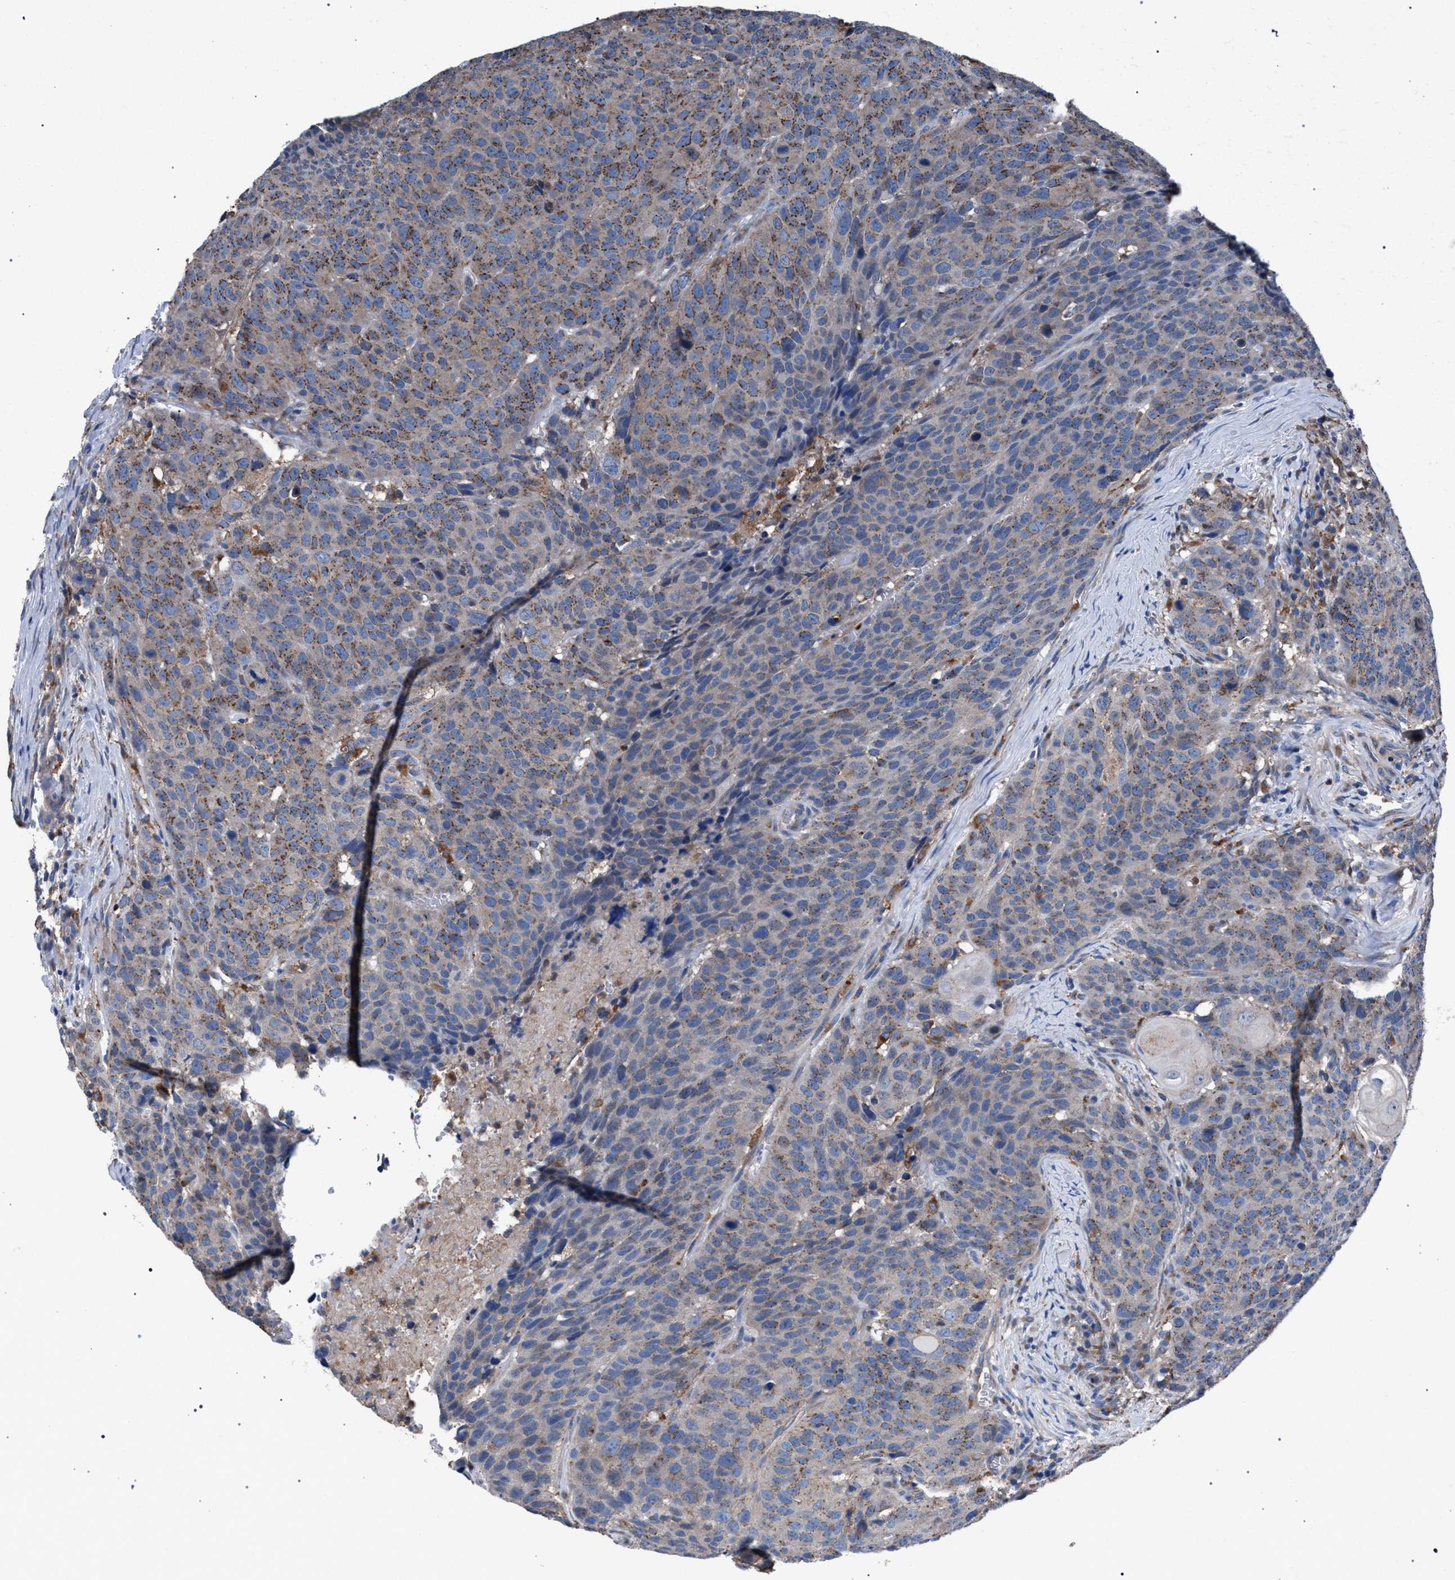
{"staining": {"intensity": "moderate", "quantity": ">75%", "location": "cytoplasmic/membranous"}, "tissue": "head and neck cancer", "cell_type": "Tumor cells", "image_type": "cancer", "snomed": [{"axis": "morphology", "description": "Squamous cell carcinoma, NOS"}, {"axis": "topography", "description": "Head-Neck"}], "caption": "A brown stain shows moderate cytoplasmic/membranous staining of a protein in head and neck cancer tumor cells.", "gene": "ATP6V0A1", "patient": {"sex": "male", "age": 66}}